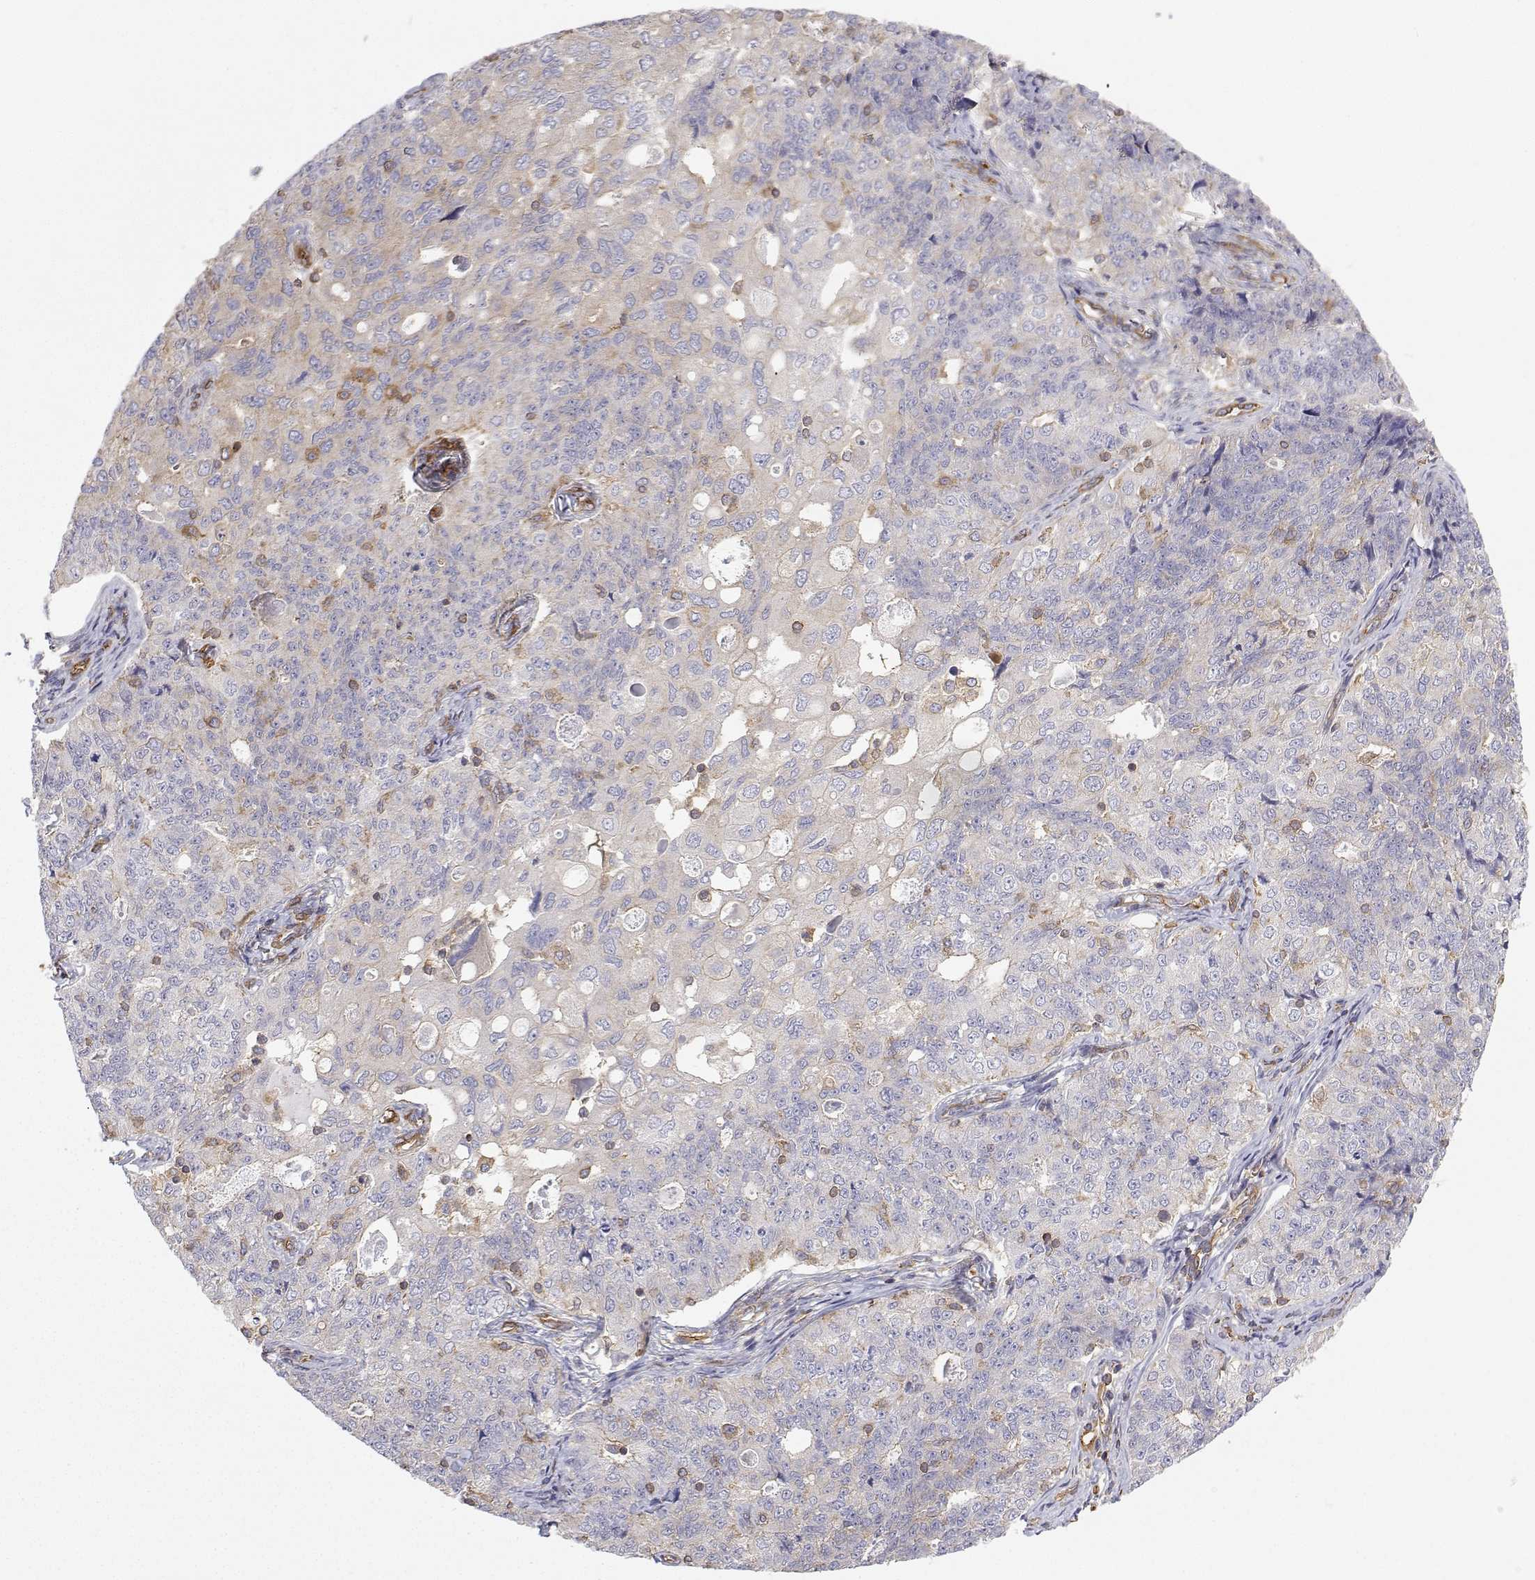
{"staining": {"intensity": "negative", "quantity": "none", "location": "none"}, "tissue": "endometrial cancer", "cell_type": "Tumor cells", "image_type": "cancer", "snomed": [{"axis": "morphology", "description": "Adenocarcinoma, NOS"}, {"axis": "topography", "description": "Endometrium"}], "caption": "There is no significant expression in tumor cells of adenocarcinoma (endometrial).", "gene": "MYH9", "patient": {"sex": "female", "age": 43}}